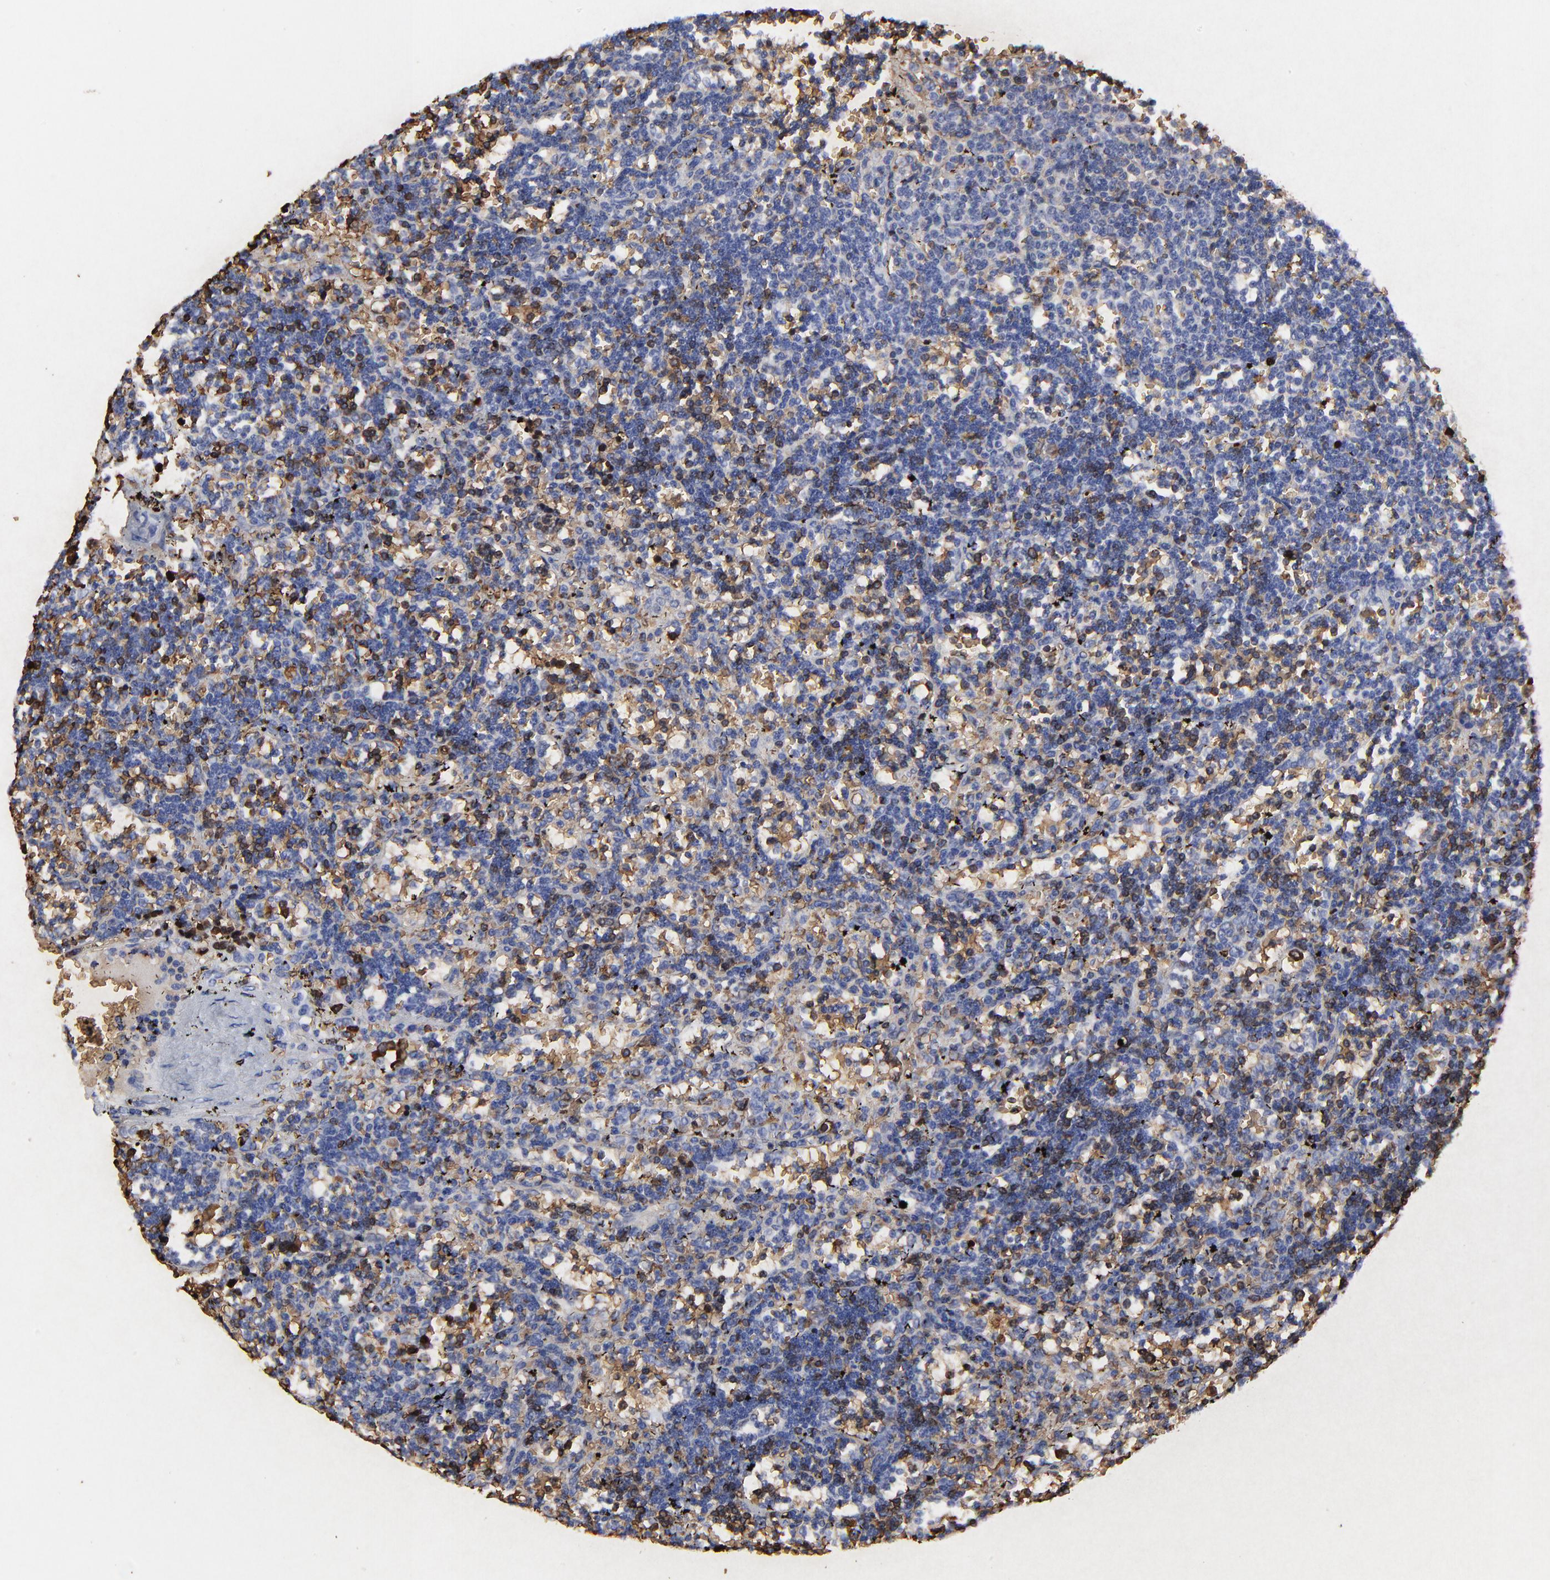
{"staining": {"intensity": "strong", "quantity": "<25%", "location": "cytoplasmic/membranous"}, "tissue": "lymphoma", "cell_type": "Tumor cells", "image_type": "cancer", "snomed": [{"axis": "morphology", "description": "Malignant lymphoma, non-Hodgkin's type, Low grade"}, {"axis": "topography", "description": "Spleen"}], "caption": "A brown stain highlights strong cytoplasmic/membranous positivity of a protein in human lymphoma tumor cells. (DAB (3,3'-diaminobenzidine) = brown stain, brightfield microscopy at high magnification).", "gene": "PAG1", "patient": {"sex": "male", "age": 60}}